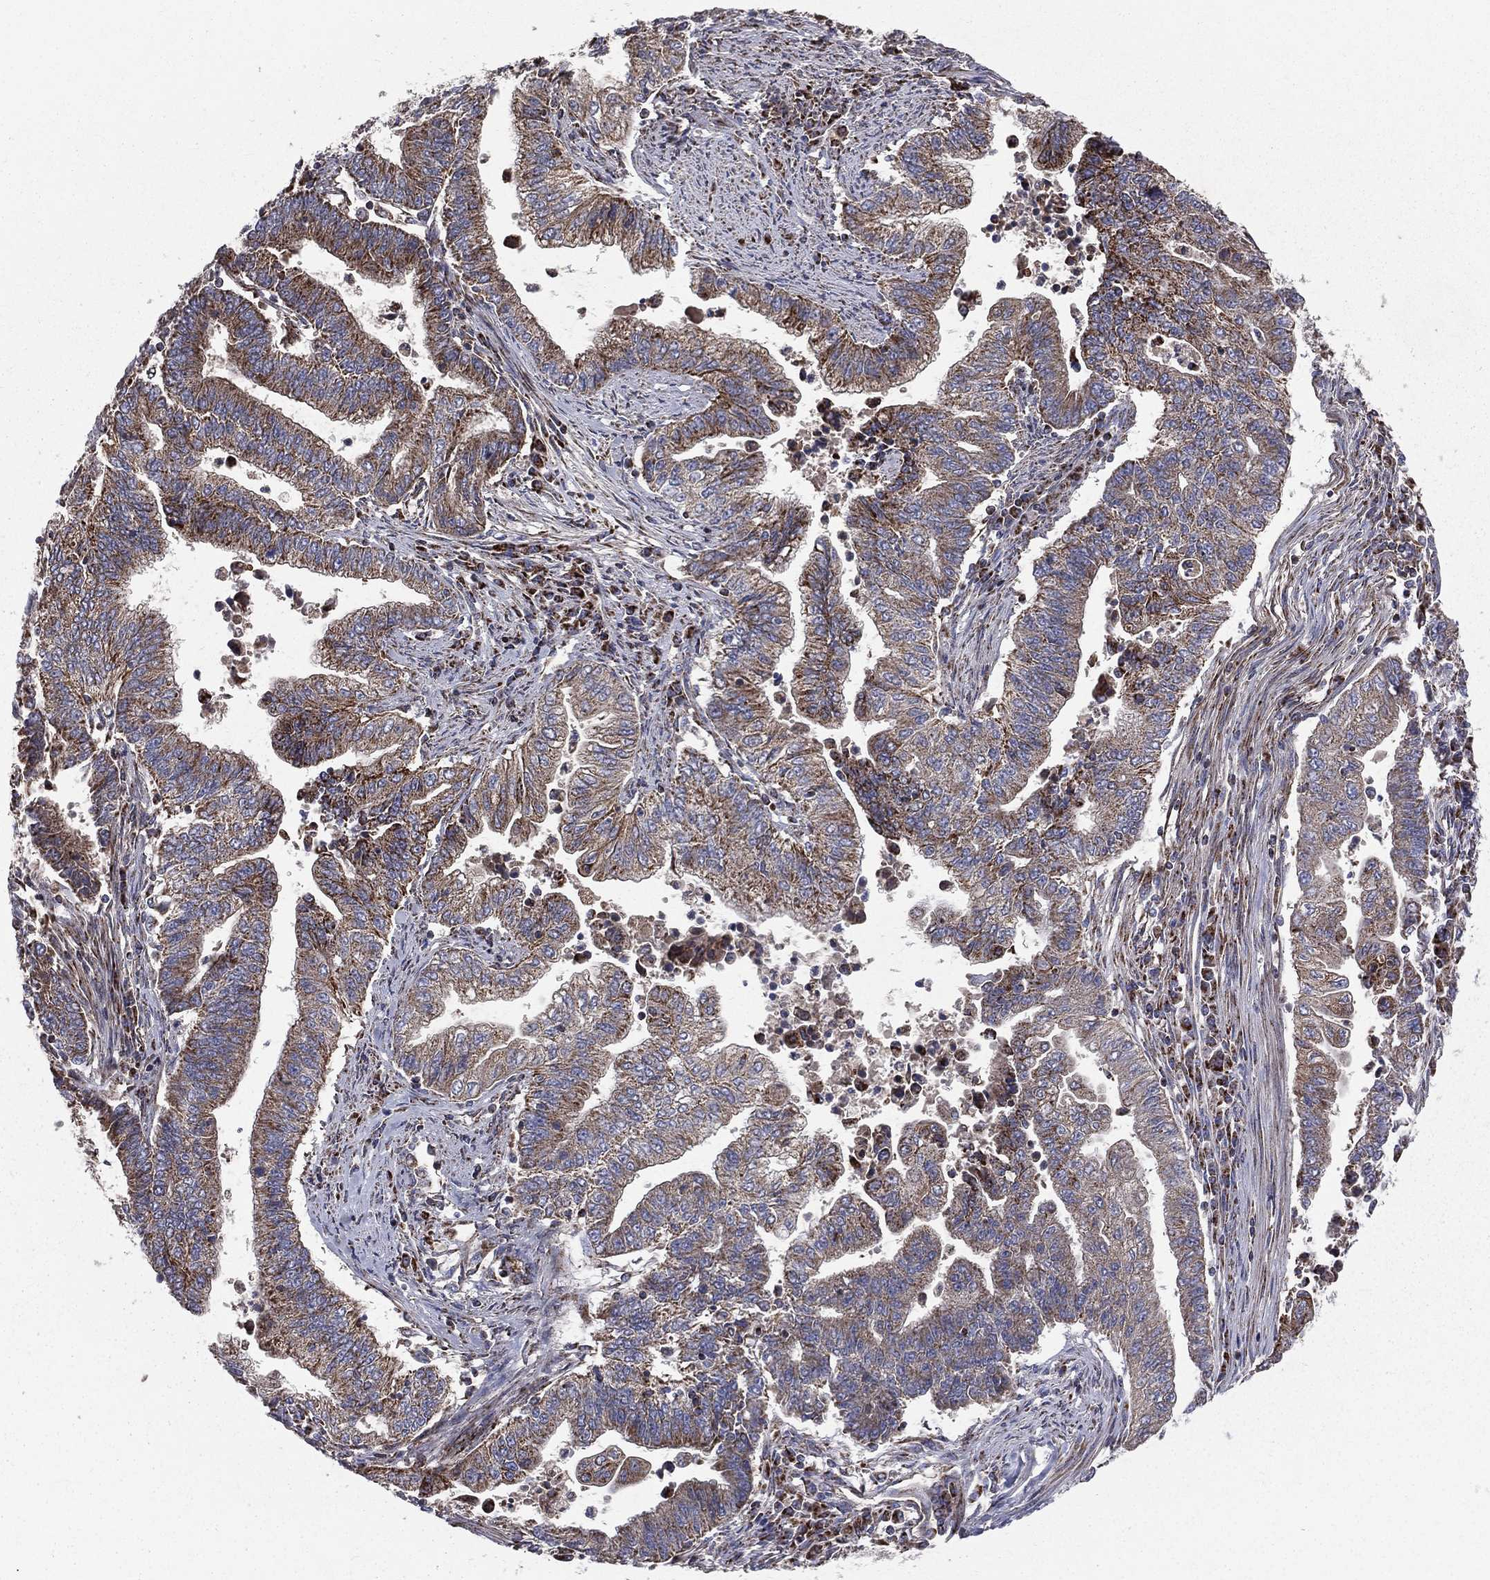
{"staining": {"intensity": "weak", "quantity": ">75%", "location": "cytoplasmic/membranous"}, "tissue": "endometrial cancer", "cell_type": "Tumor cells", "image_type": "cancer", "snomed": [{"axis": "morphology", "description": "Adenocarcinoma, NOS"}, {"axis": "topography", "description": "Uterus"}, {"axis": "topography", "description": "Endometrium"}], "caption": "Immunohistochemical staining of endometrial cancer (adenocarcinoma) demonstrates low levels of weak cytoplasmic/membranous protein positivity in about >75% of tumor cells.", "gene": "GPD1", "patient": {"sex": "female", "age": 54}}